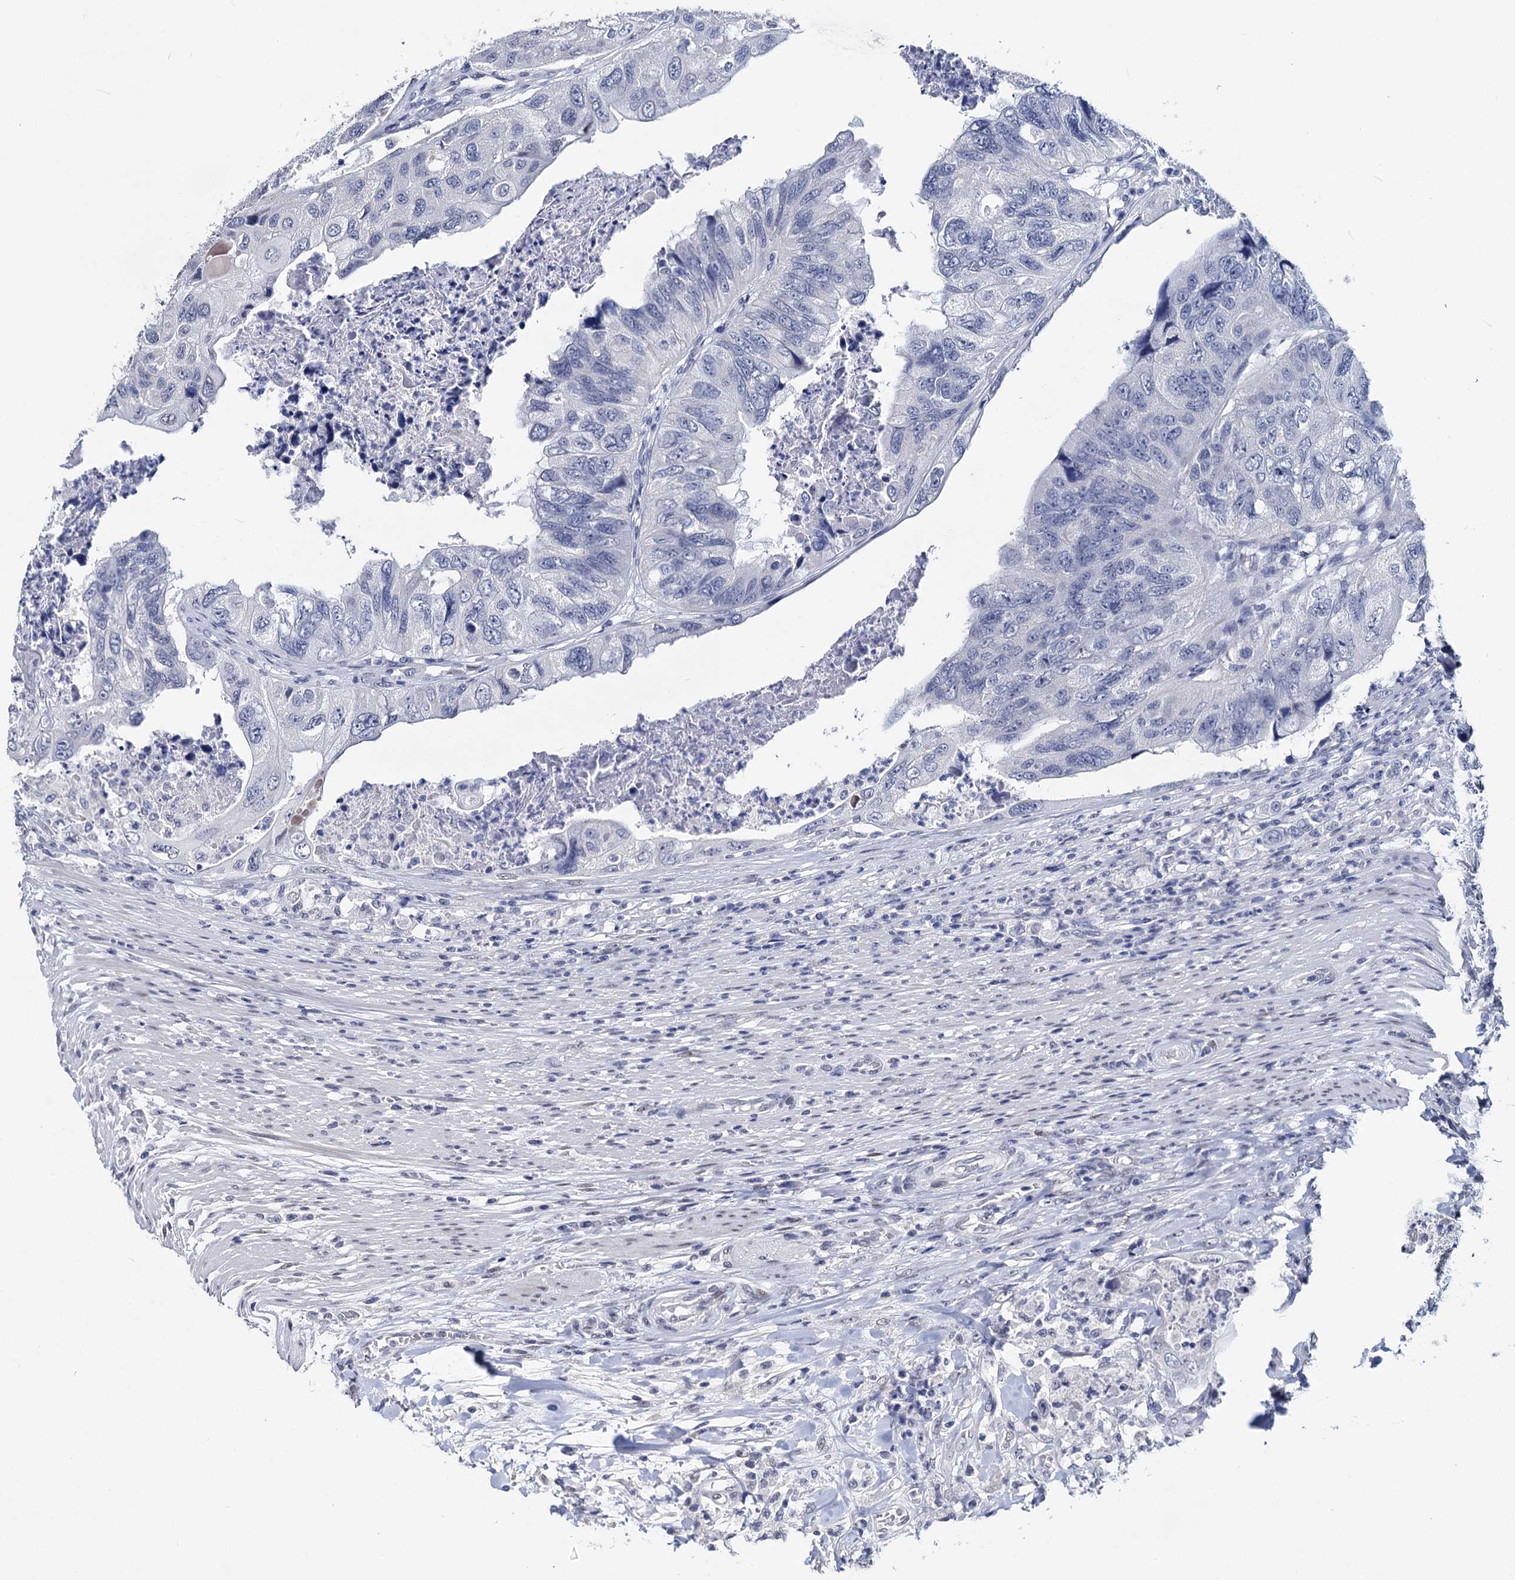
{"staining": {"intensity": "negative", "quantity": "none", "location": "none"}, "tissue": "colorectal cancer", "cell_type": "Tumor cells", "image_type": "cancer", "snomed": [{"axis": "morphology", "description": "Adenocarcinoma, NOS"}, {"axis": "topography", "description": "Rectum"}], "caption": "High magnification brightfield microscopy of colorectal cancer stained with DAB (brown) and counterstained with hematoxylin (blue): tumor cells show no significant staining.", "gene": "MAGEA4", "patient": {"sex": "male", "age": 63}}